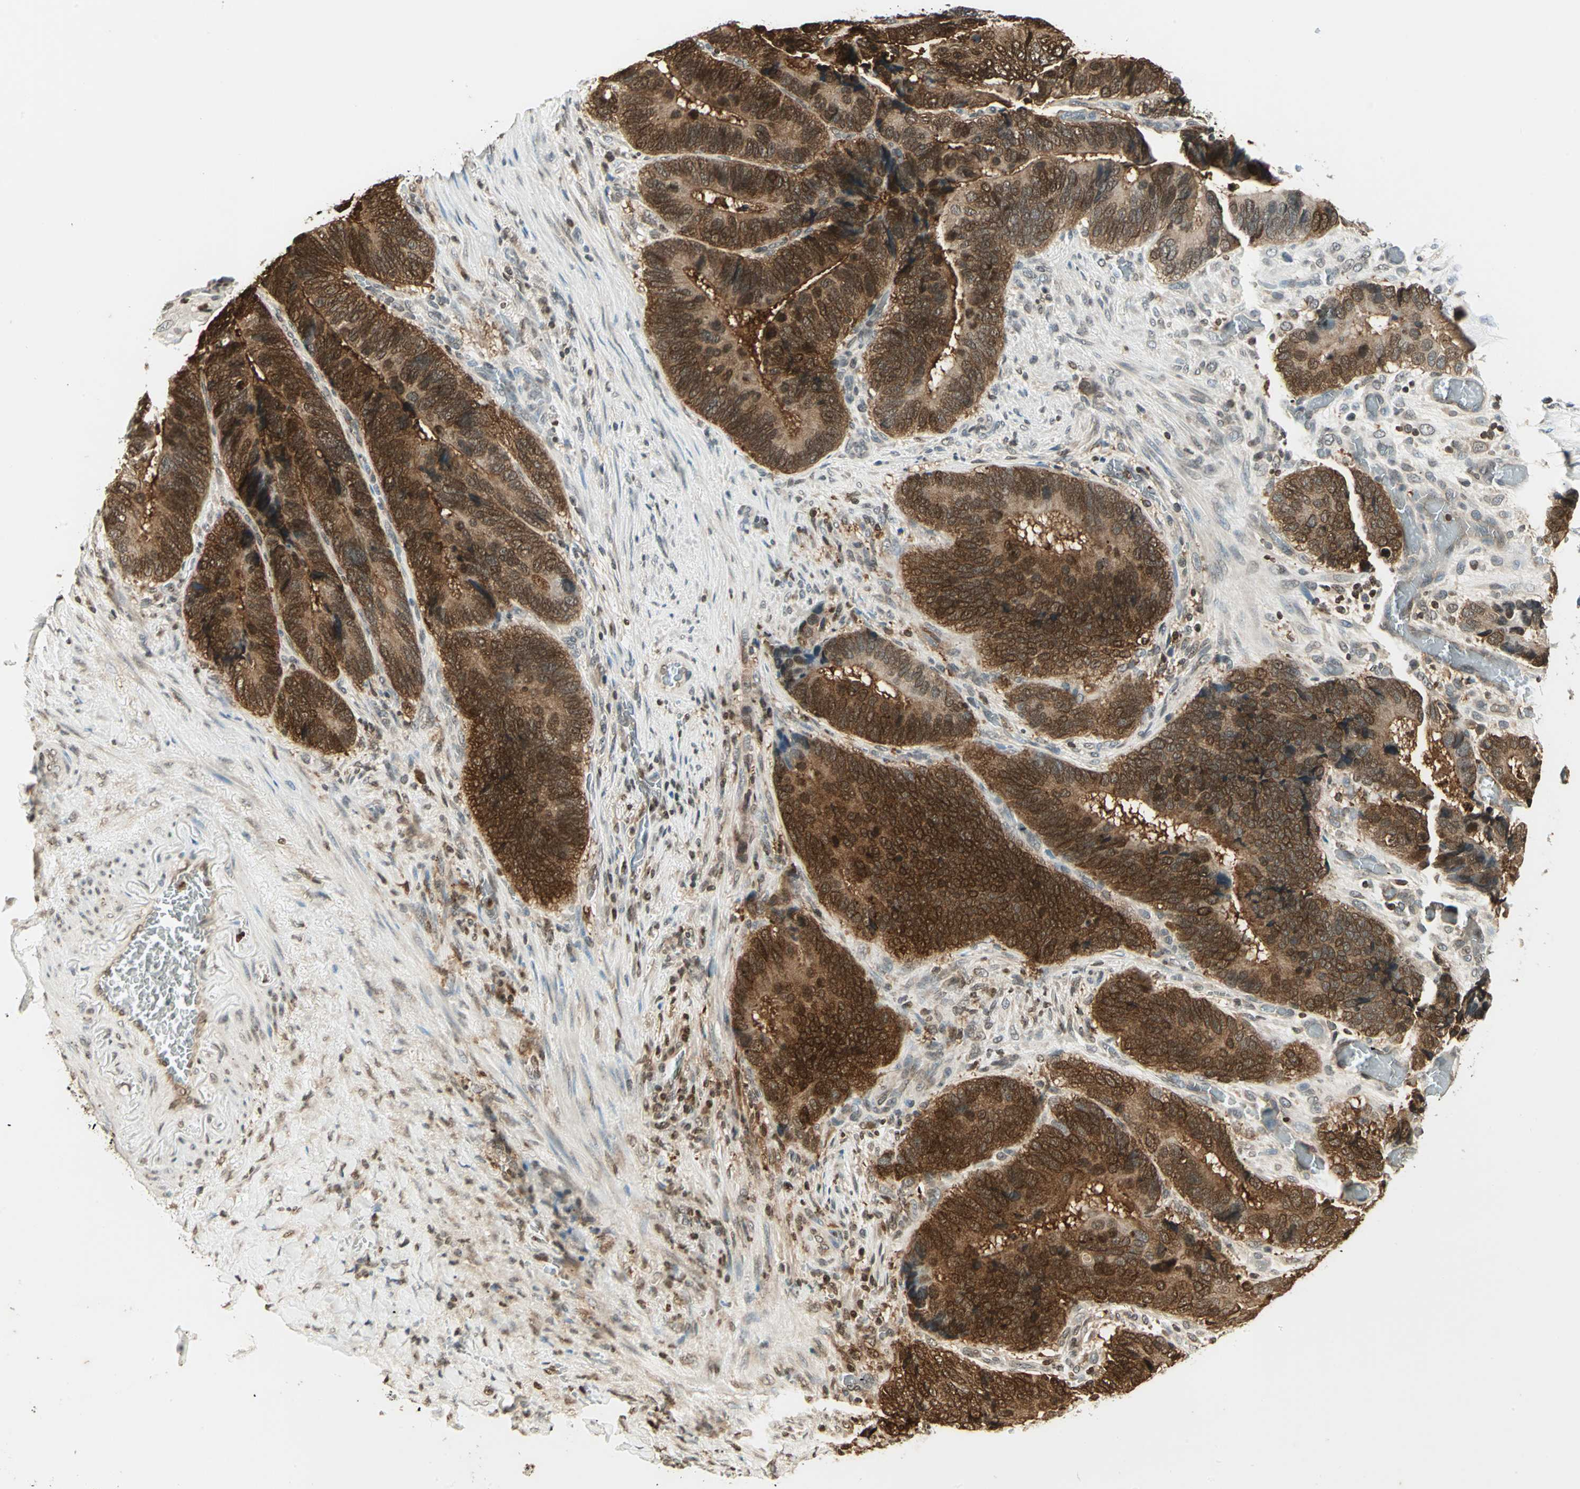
{"staining": {"intensity": "strong", "quantity": ">75%", "location": "cytoplasmic/membranous"}, "tissue": "colorectal cancer", "cell_type": "Tumor cells", "image_type": "cancer", "snomed": [{"axis": "morphology", "description": "Adenocarcinoma, NOS"}, {"axis": "topography", "description": "Colon"}], "caption": "This is an image of immunohistochemistry (IHC) staining of colorectal adenocarcinoma, which shows strong positivity in the cytoplasmic/membranous of tumor cells.", "gene": "LGALS3", "patient": {"sex": "male", "age": 72}}